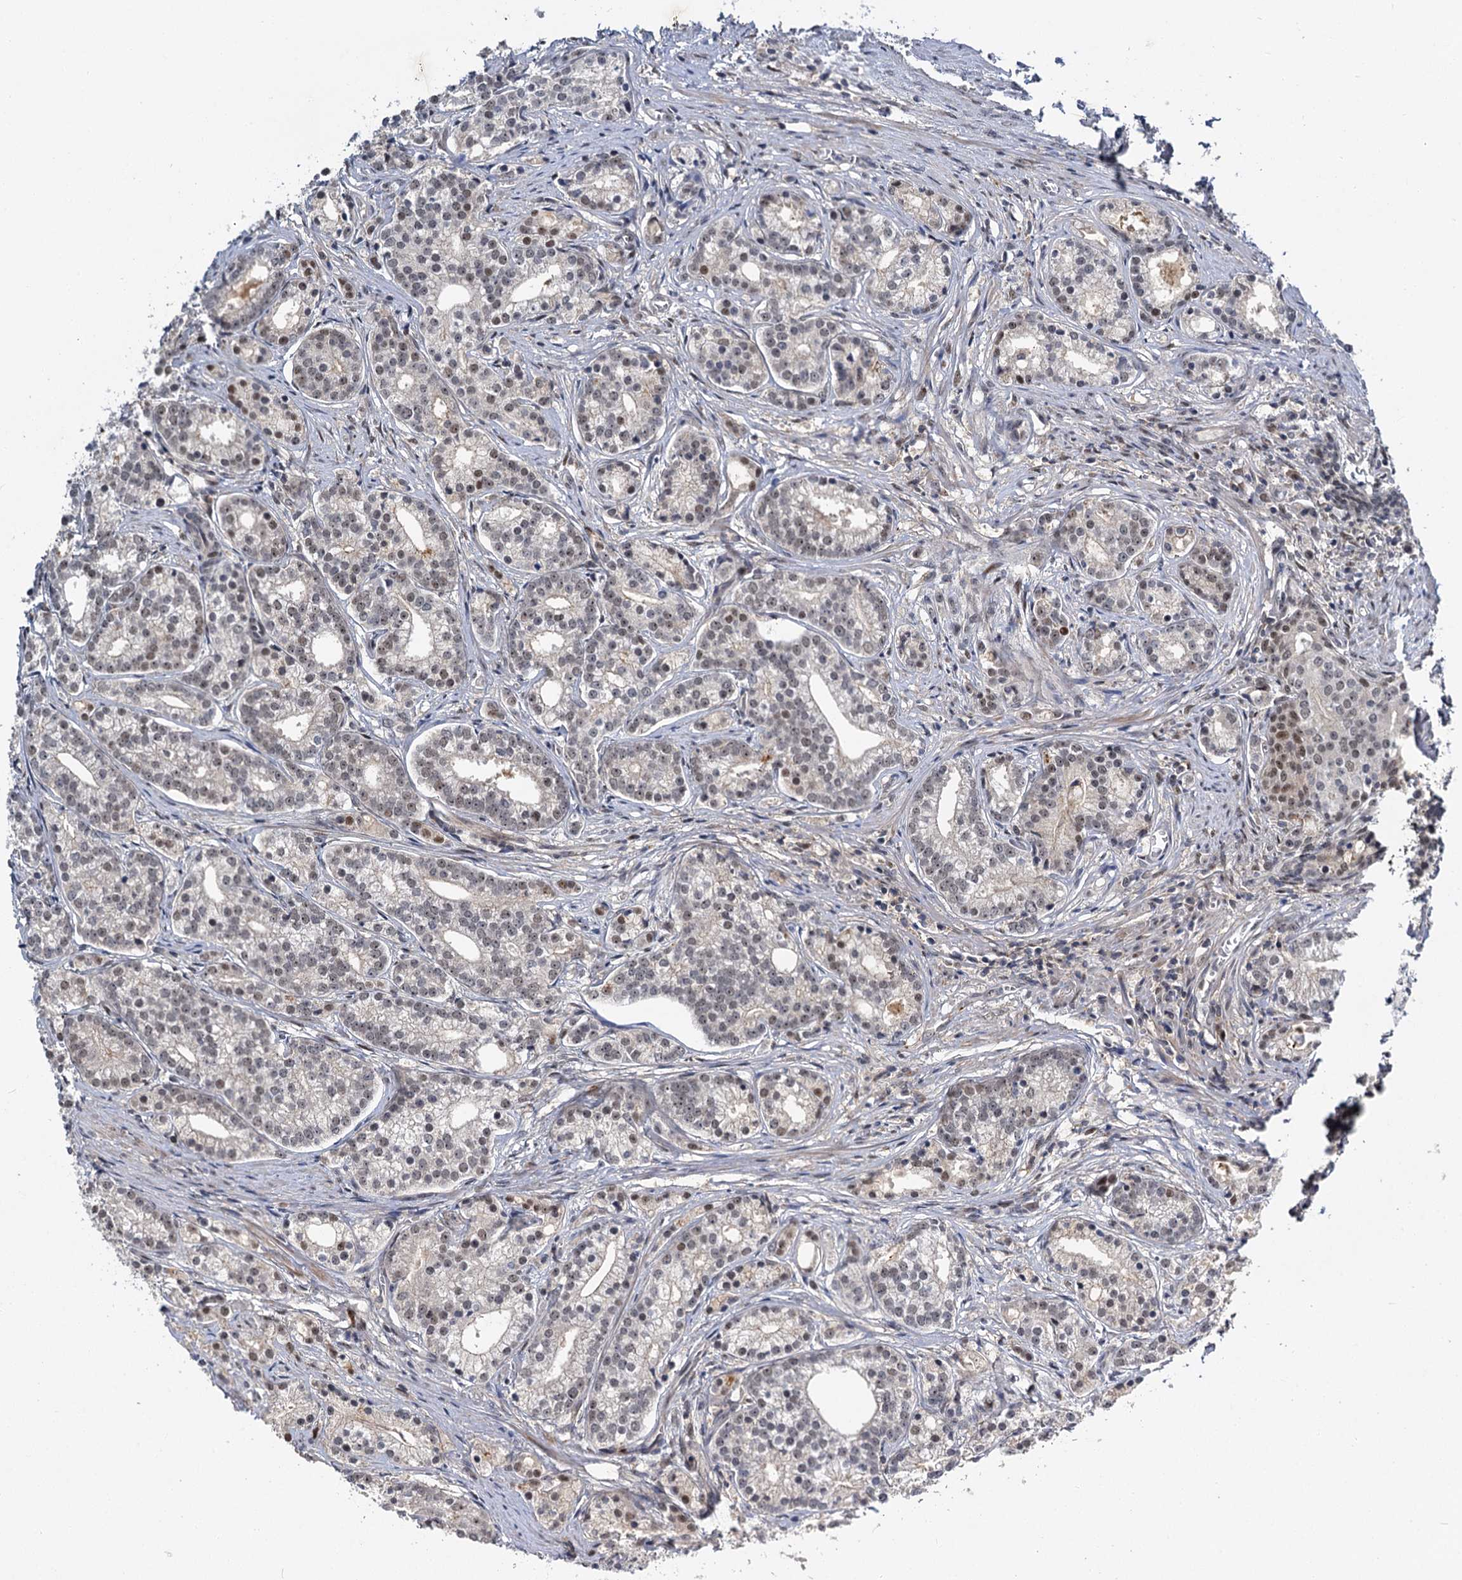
{"staining": {"intensity": "weak", "quantity": "<25%", "location": "nuclear"}, "tissue": "prostate cancer", "cell_type": "Tumor cells", "image_type": "cancer", "snomed": [{"axis": "morphology", "description": "Adenocarcinoma, Low grade"}, {"axis": "topography", "description": "Prostate"}], "caption": "This is a image of immunohistochemistry (IHC) staining of prostate cancer (low-grade adenocarcinoma), which shows no positivity in tumor cells. (DAB immunohistochemistry (IHC), high magnification).", "gene": "MBD6", "patient": {"sex": "male", "age": 71}}